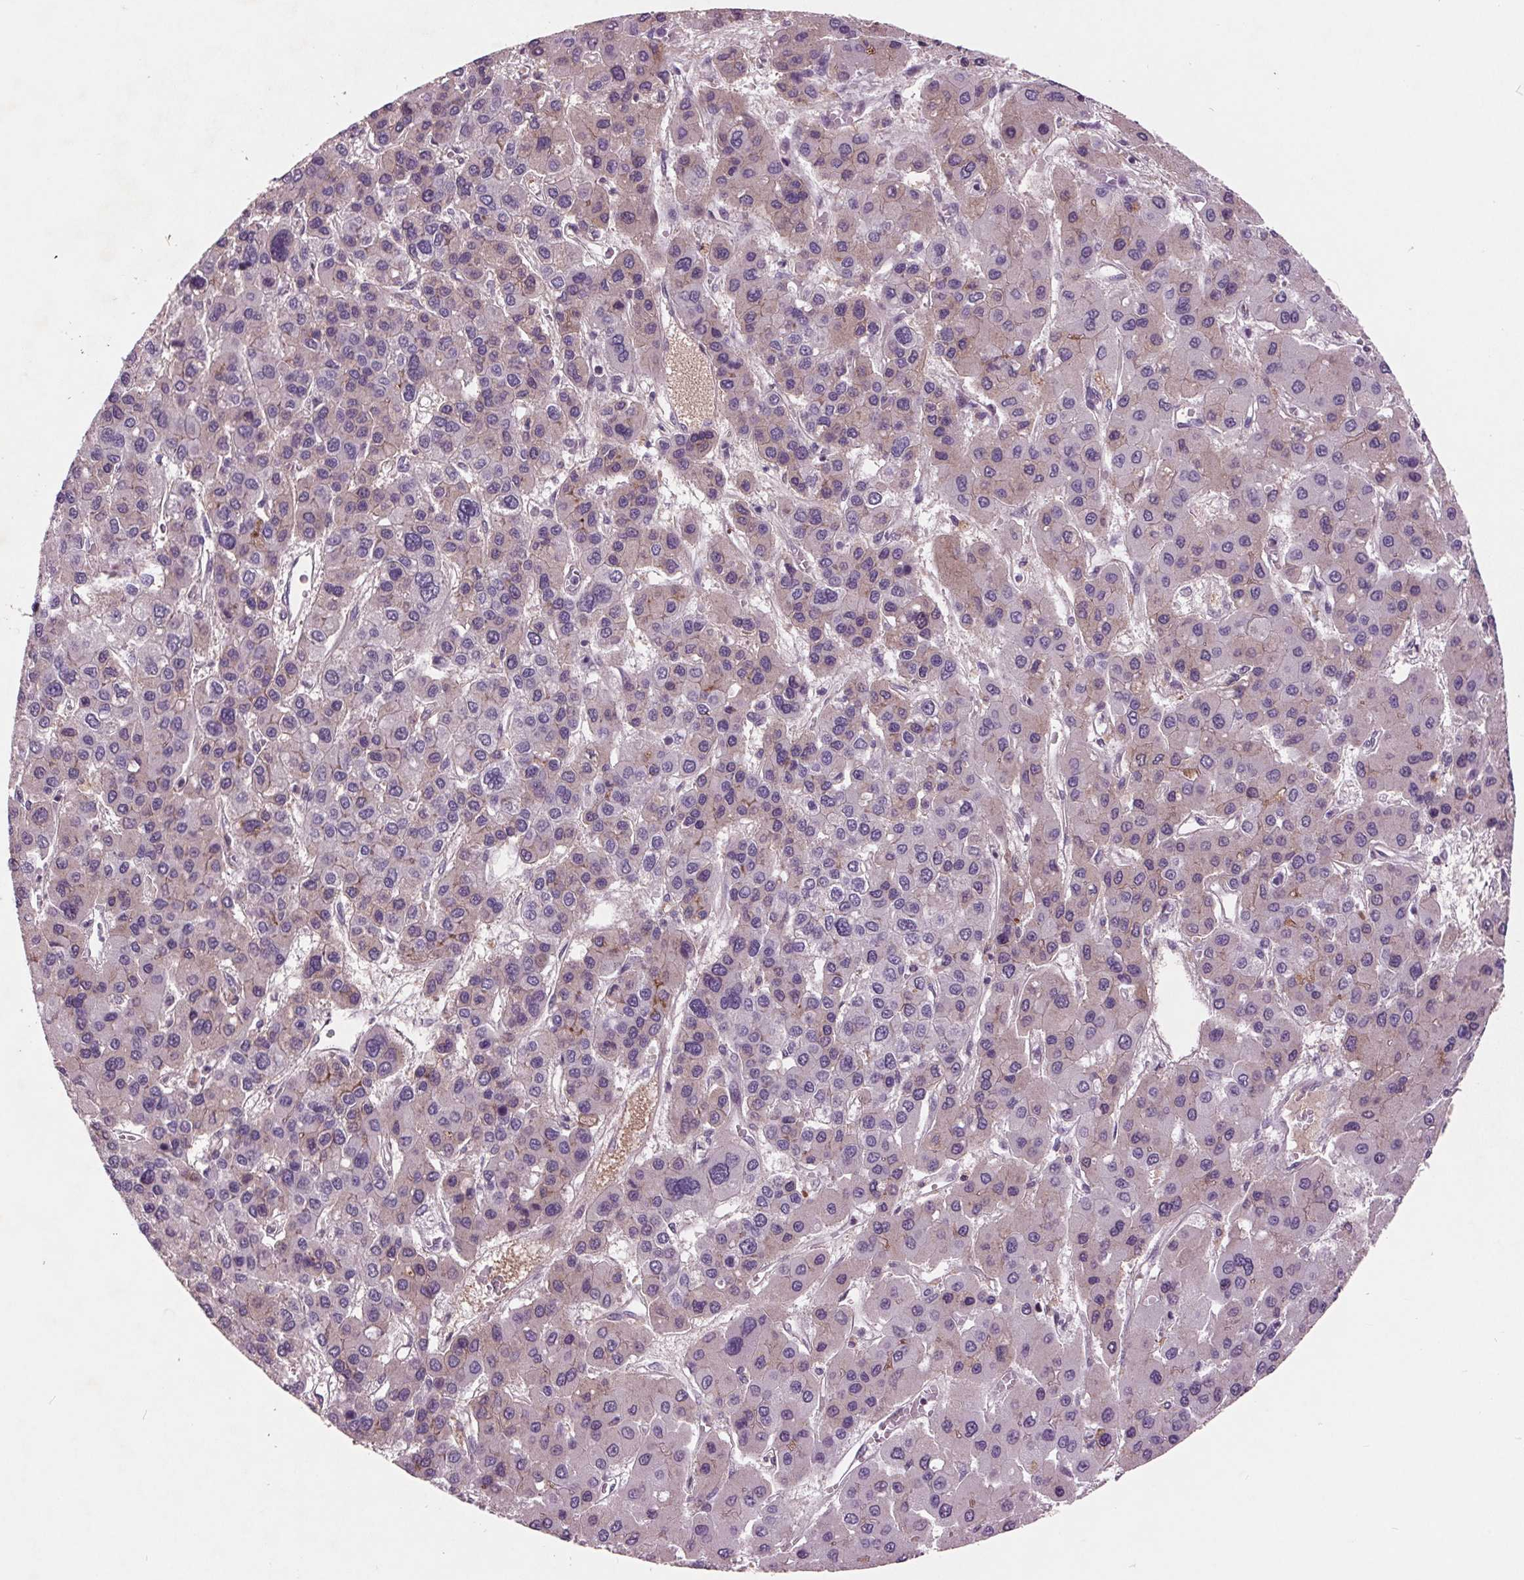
{"staining": {"intensity": "weak", "quantity": "<25%", "location": "cytoplasmic/membranous"}, "tissue": "liver cancer", "cell_type": "Tumor cells", "image_type": "cancer", "snomed": [{"axis": "morphology", "description": "Carcinoma, Hepatocellular, NOS"}, {"axis": "topography", "description": "Liver"}], "caption": "Immunohistochemistry of human liver hepatocellular carcinoma reveals no positivity in tumor cells. (Immunohistochemistry (ihc), brightfield microscopy, high magnification).", "gene": "C6", "patient": {"sex": "female", "age": 41}}